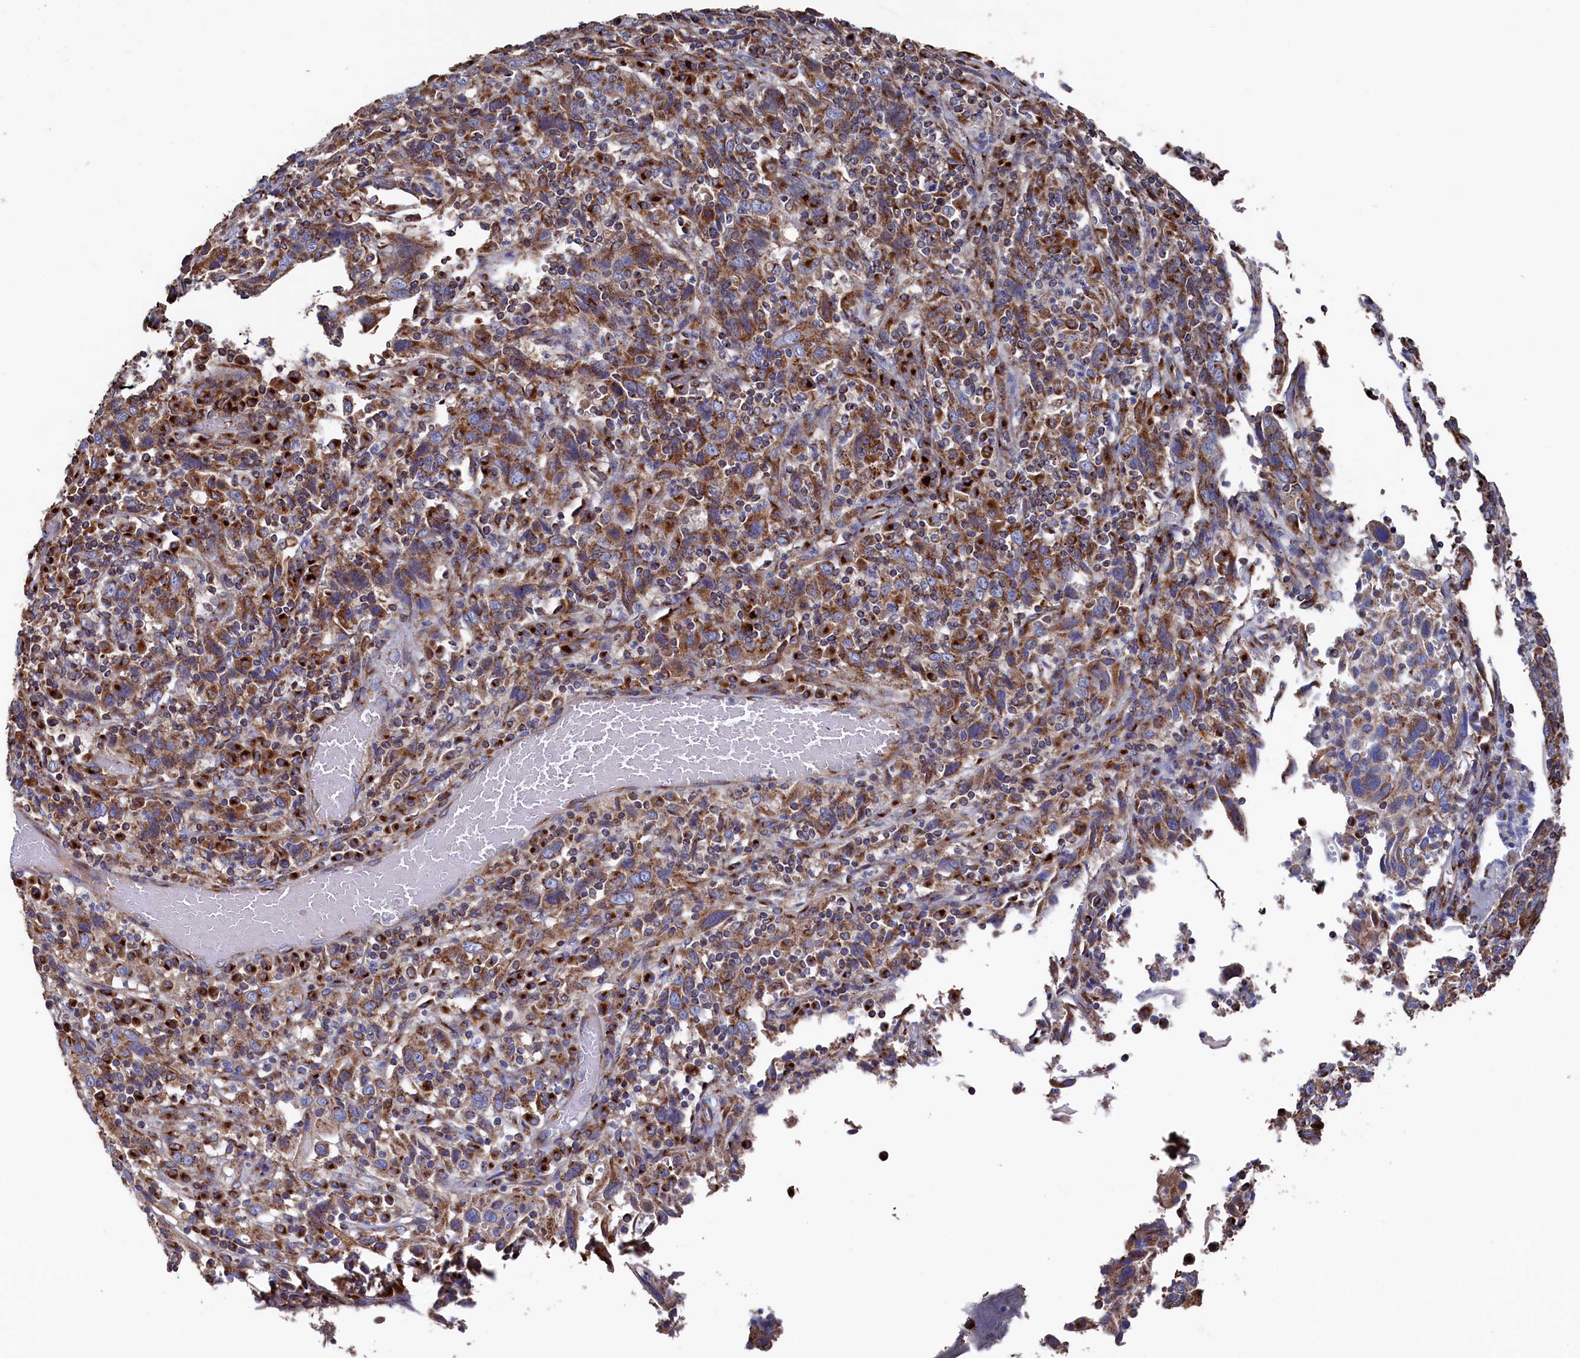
{"staining": {"intensity": "moderate", "quantity": ">75%", "location": "cytoplasmic/membranous"}, "tissue": "cervical cancer", "cell_type": "Tumor cells", "image_type": "cancer", "snomed": [{"axis": "morphology", "description": "Squamous cell carcinoma, NOS"}, {"axis": "topography", "description": "Cervix"}], "caption": "Cervical cancer (squamous cell carcinoma) stained for a protein (brown) exhibits moderate cytoplasmic/membranous positive positivity in about >75% of tumor cells.", "gene": "PRRC1", "patient": {"sex": "female", "age": 46}}